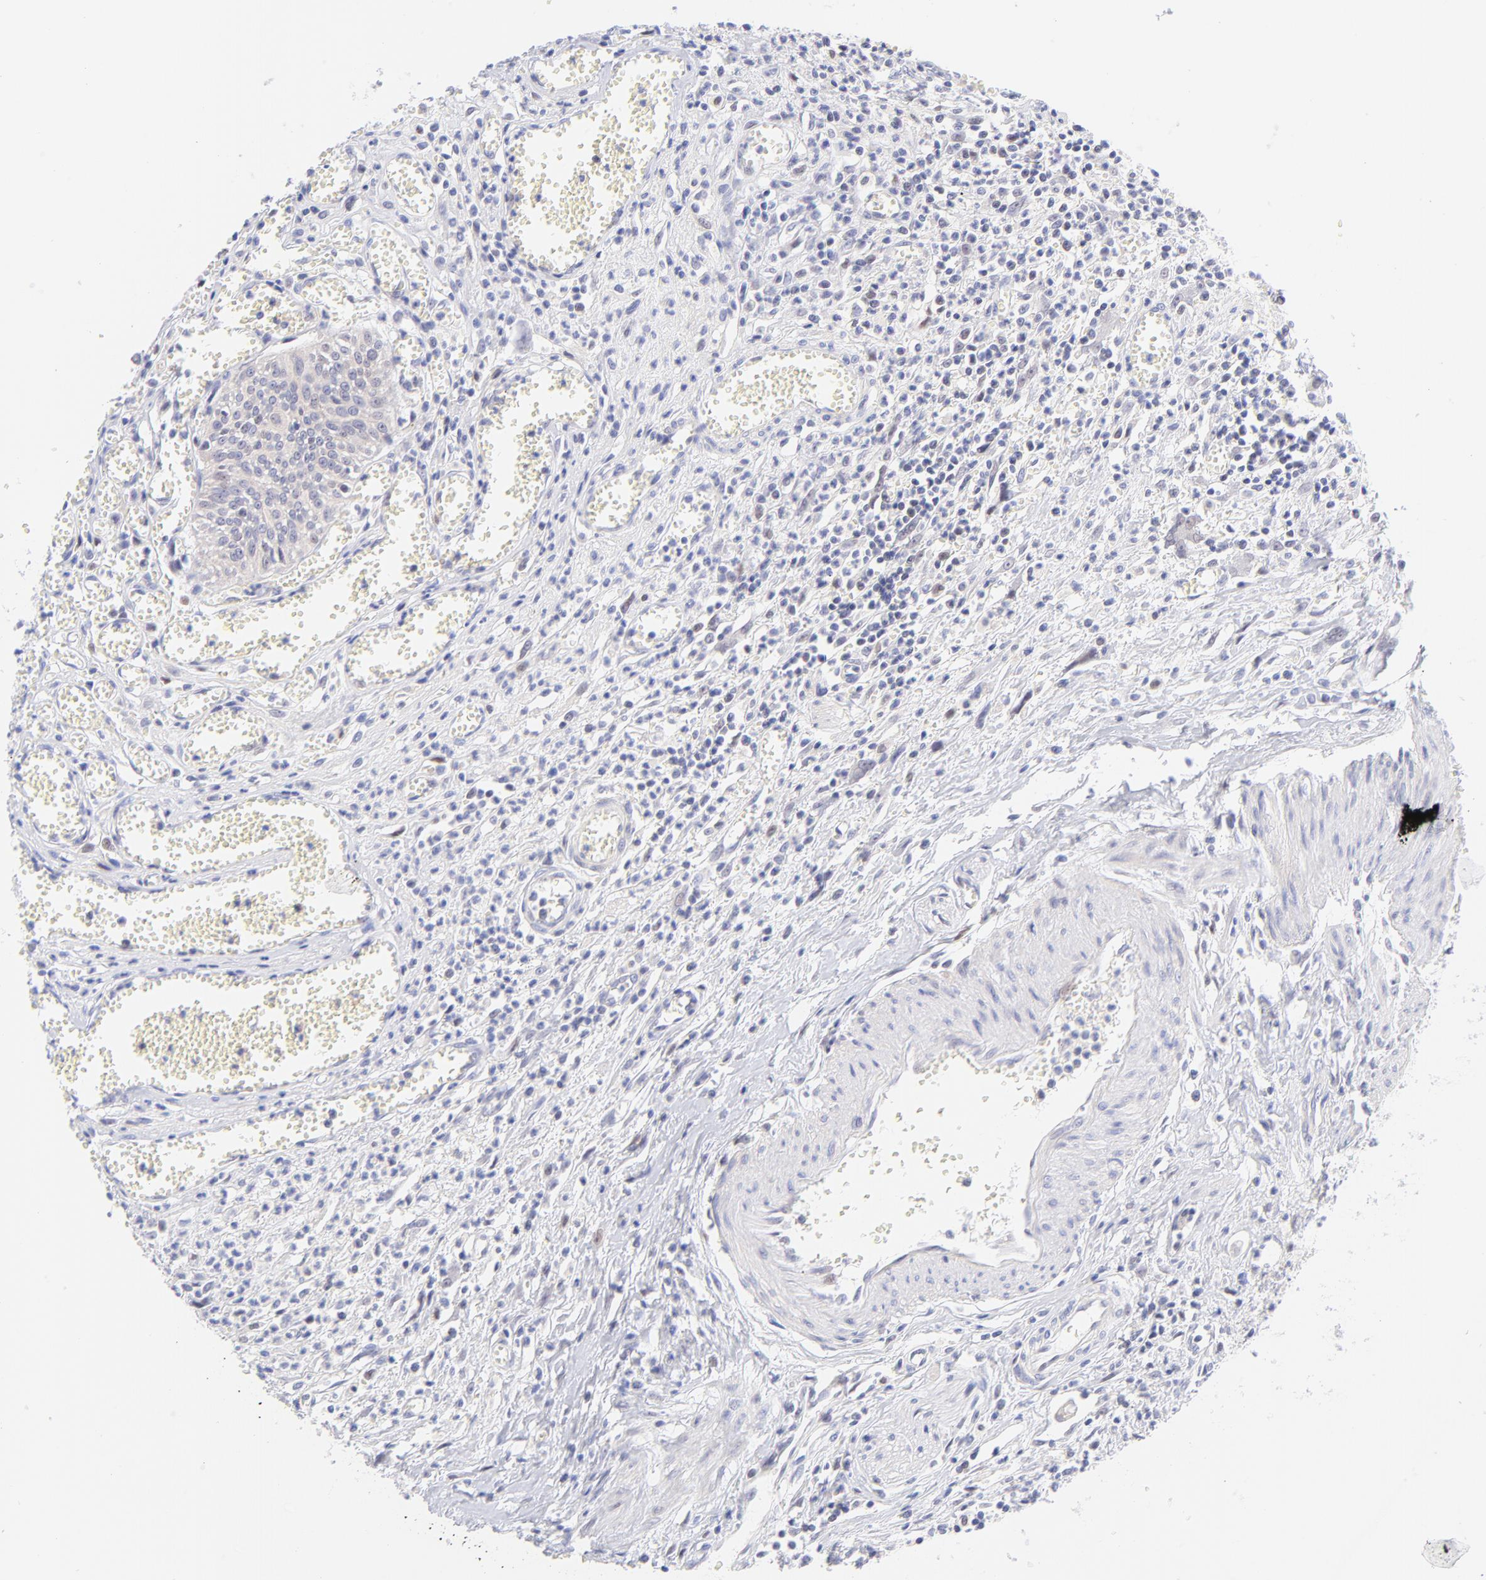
{"staining": {"intensity": "weak", "quantity": ">75%", "location": "cytoplasmic/membranous"}, "tissue": "urothelial cancer", "cell_type": "Tumor cells", "image_type": "cancer", "snomed": [{"axis": "morphology", "description": "Urothelial carcinoma, High grade"}, {"axis": "topography", "description": "Urinary bladder"}], "caption": "Urothelial cancer stained for a protein (brown) demonstrates weak cytoplasmic/membranous positive expression in approximately >75% of tumor cells.", "gene": "PBDC1", "patient": {"sex": "male", "age": 66}}